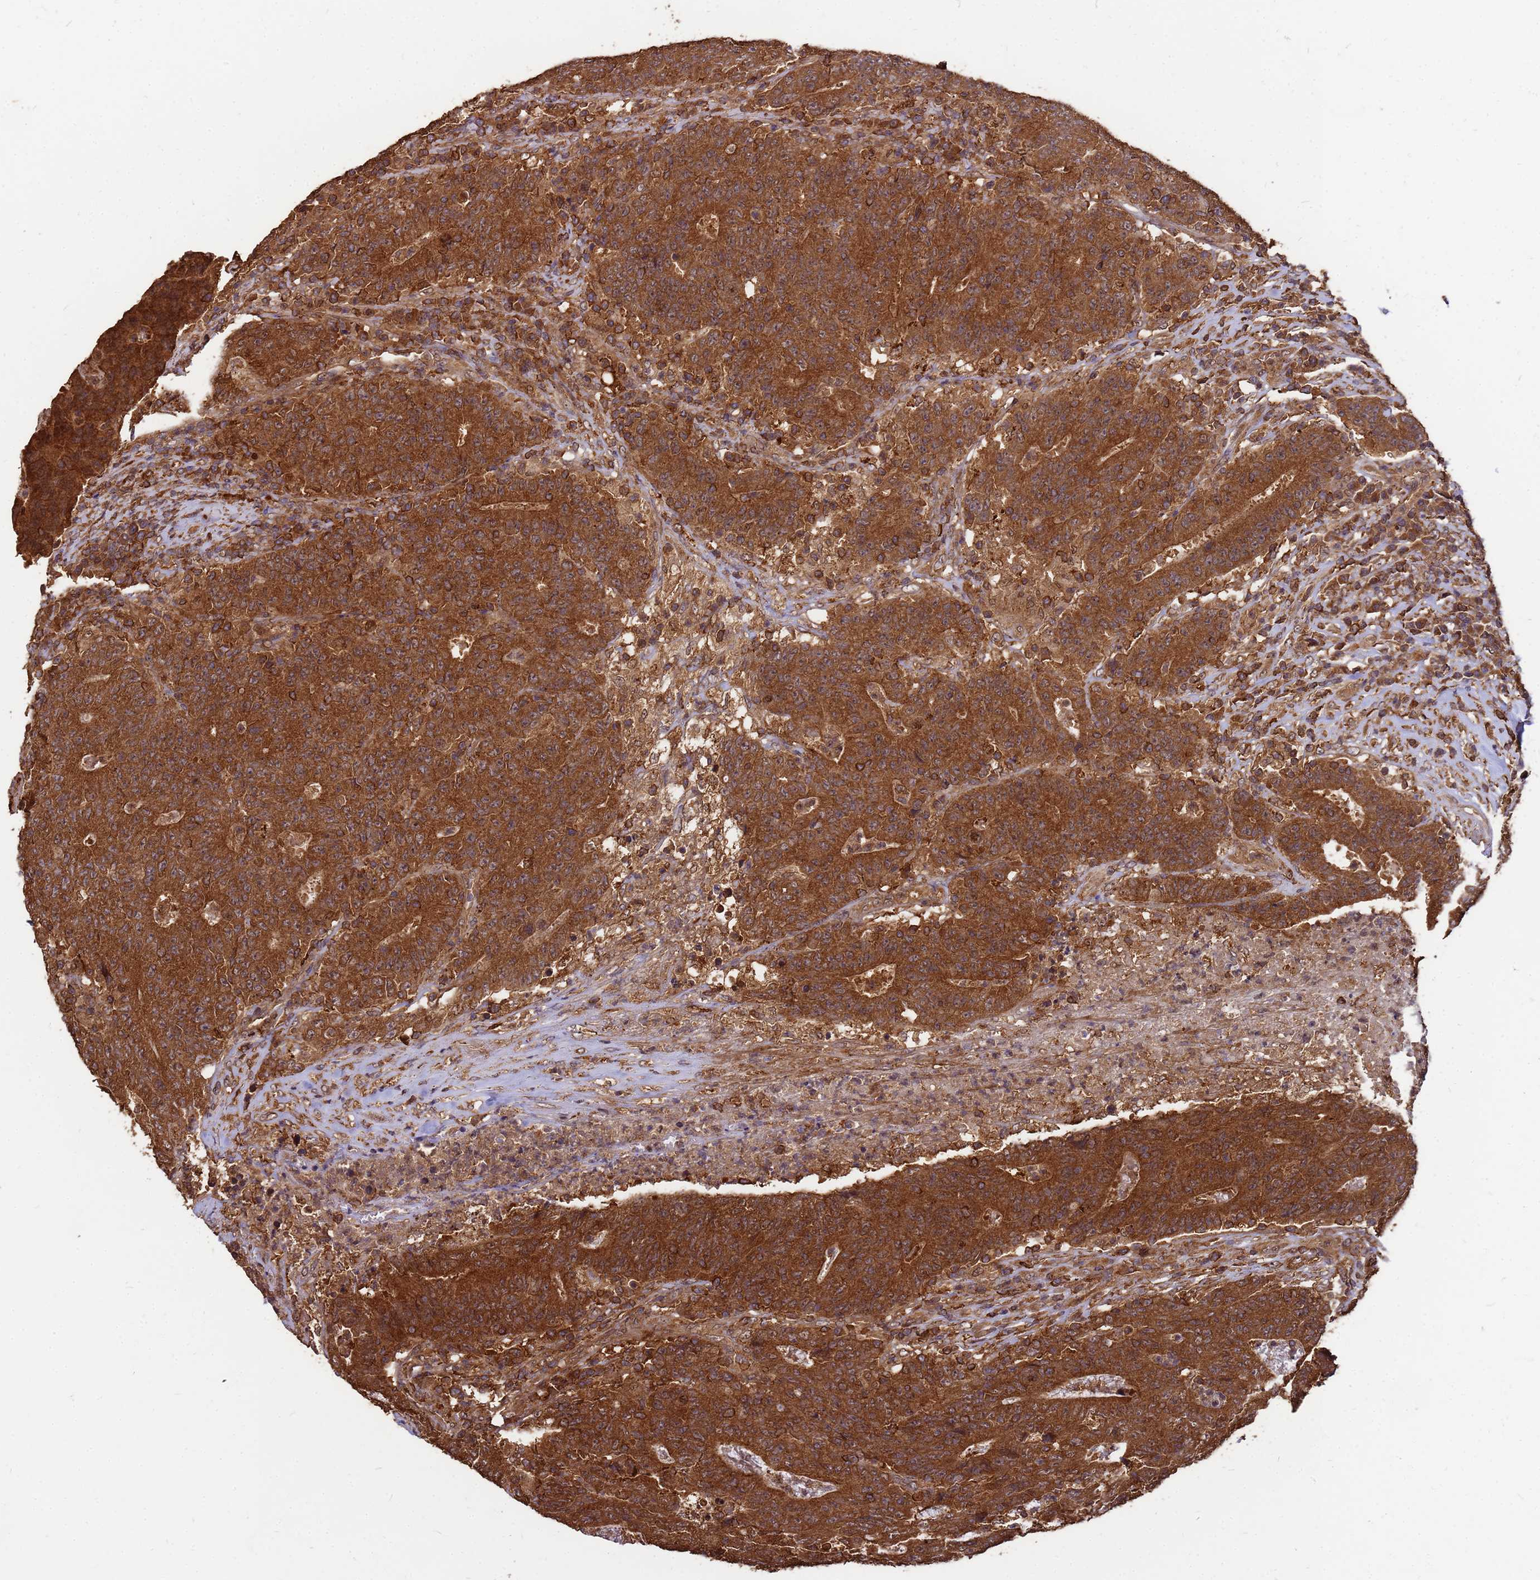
{"staining": {"intensity": "strong", "quantity": ">75%", "location": "cytoplasmic/membranous"}, "tissue": "colorectal cancer", "cell_type": "Tumor cells", "image_type": "cancer", "snomed": [{"axis": "morphology", "description": "Adenocarcinoma, NOS"}, {"axis": "topography", "description": "Colon"}], "caption": "Strong cytoplasmic/membranous protein expression is identified in approximately >75% of tumor cells in colorectal cancer. (Stains: DAB (3,3'-diaminobenzidine) in brown, nuclei in blue, Microscopy: brightfield microscopy at high magnification).", "gene": "ZNF618", "patient": {"sex": "female", "age": 75}}